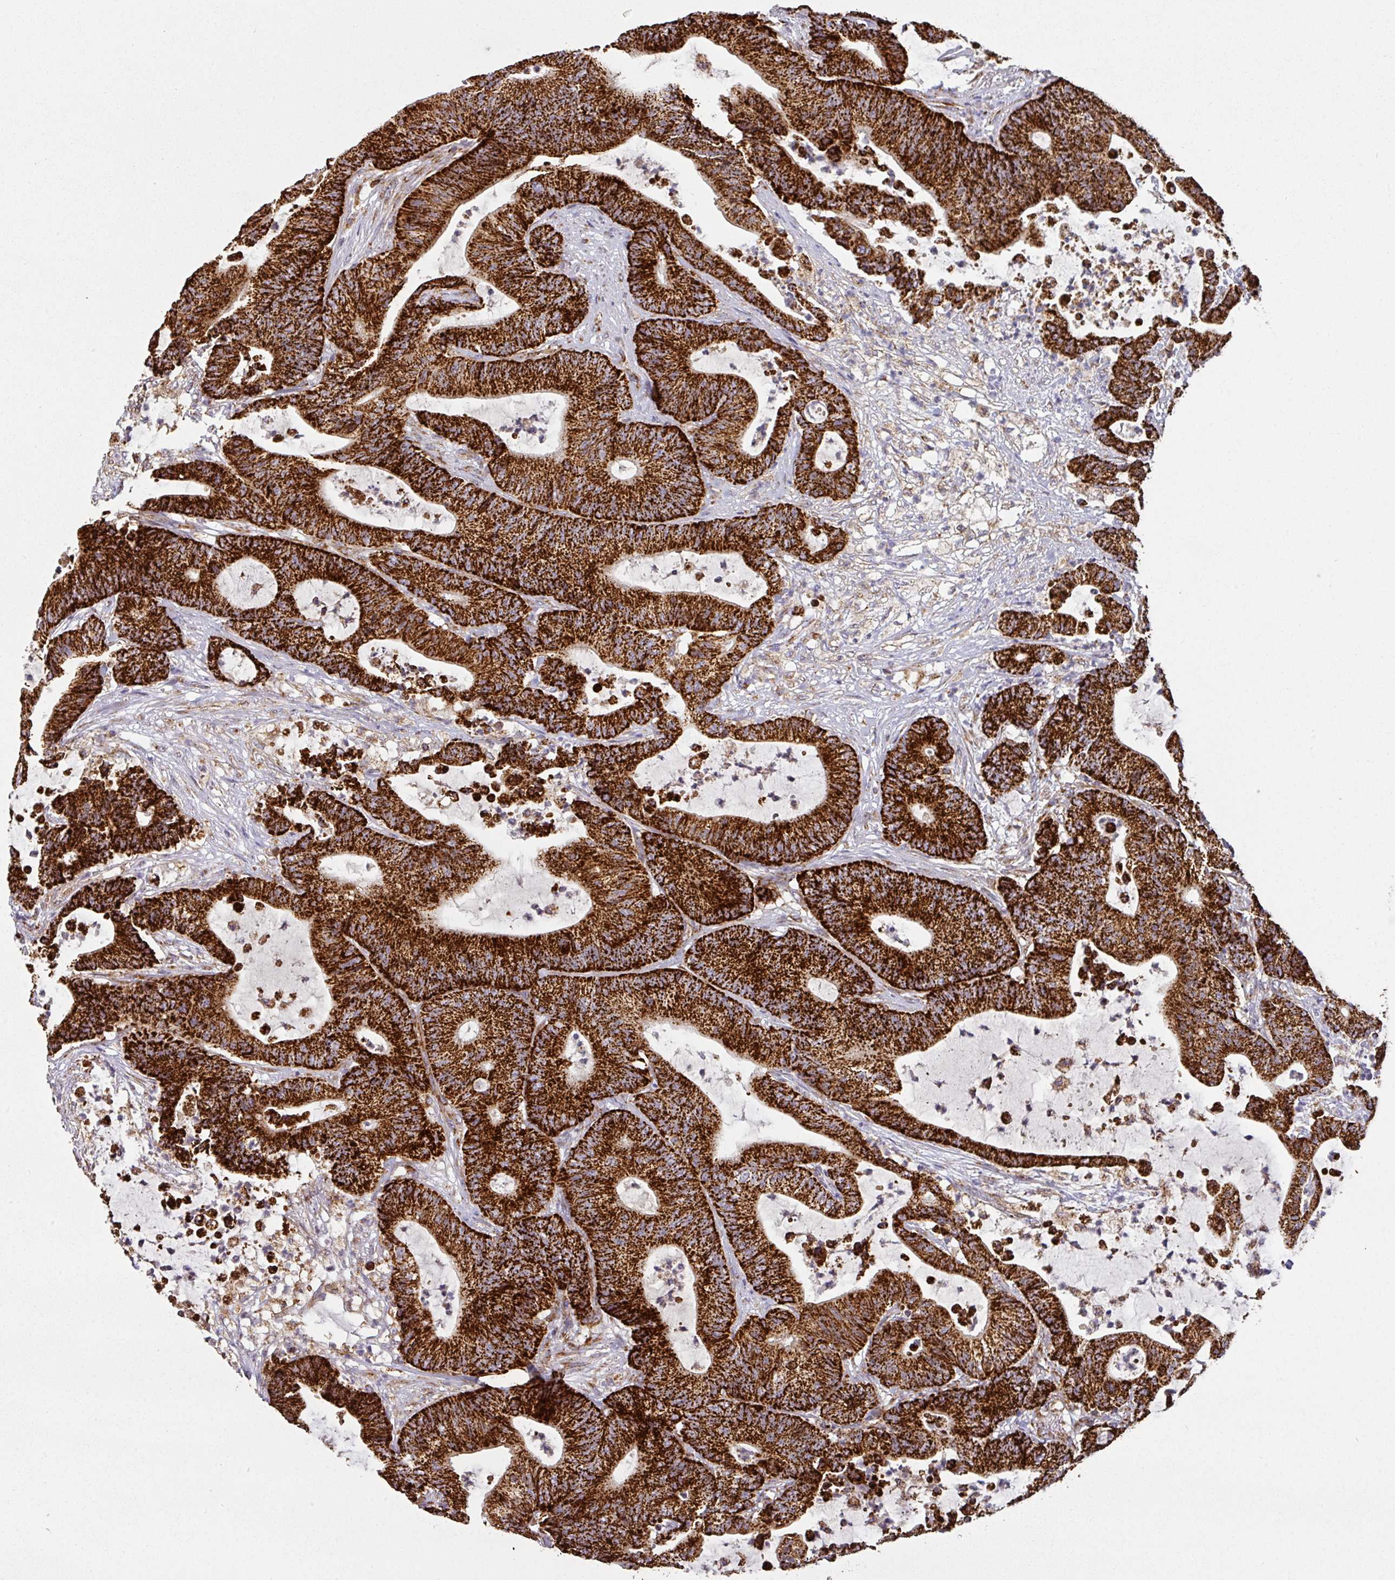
{"staining": {"intensity": "strong", "quantity": ">75%", "location": "cytoplasmic/membranous"}, "tissue": "colorectal cancer", "cell_type": "Tumor cells", "image_type": "cancer", "snomed": [{"axis": "morphology", "description": "Adenocarcinoma, NOS"}, {"axis": "topography", "description": "Colon"}], "caption": "This is an image of IHC staining of colorectal adenocarcinoma, which shows strong staining in the cytoplasmic/membranous of tumor cells.", "gene": "TRAP1", "patient": {"sex": "female", "age": 84}}